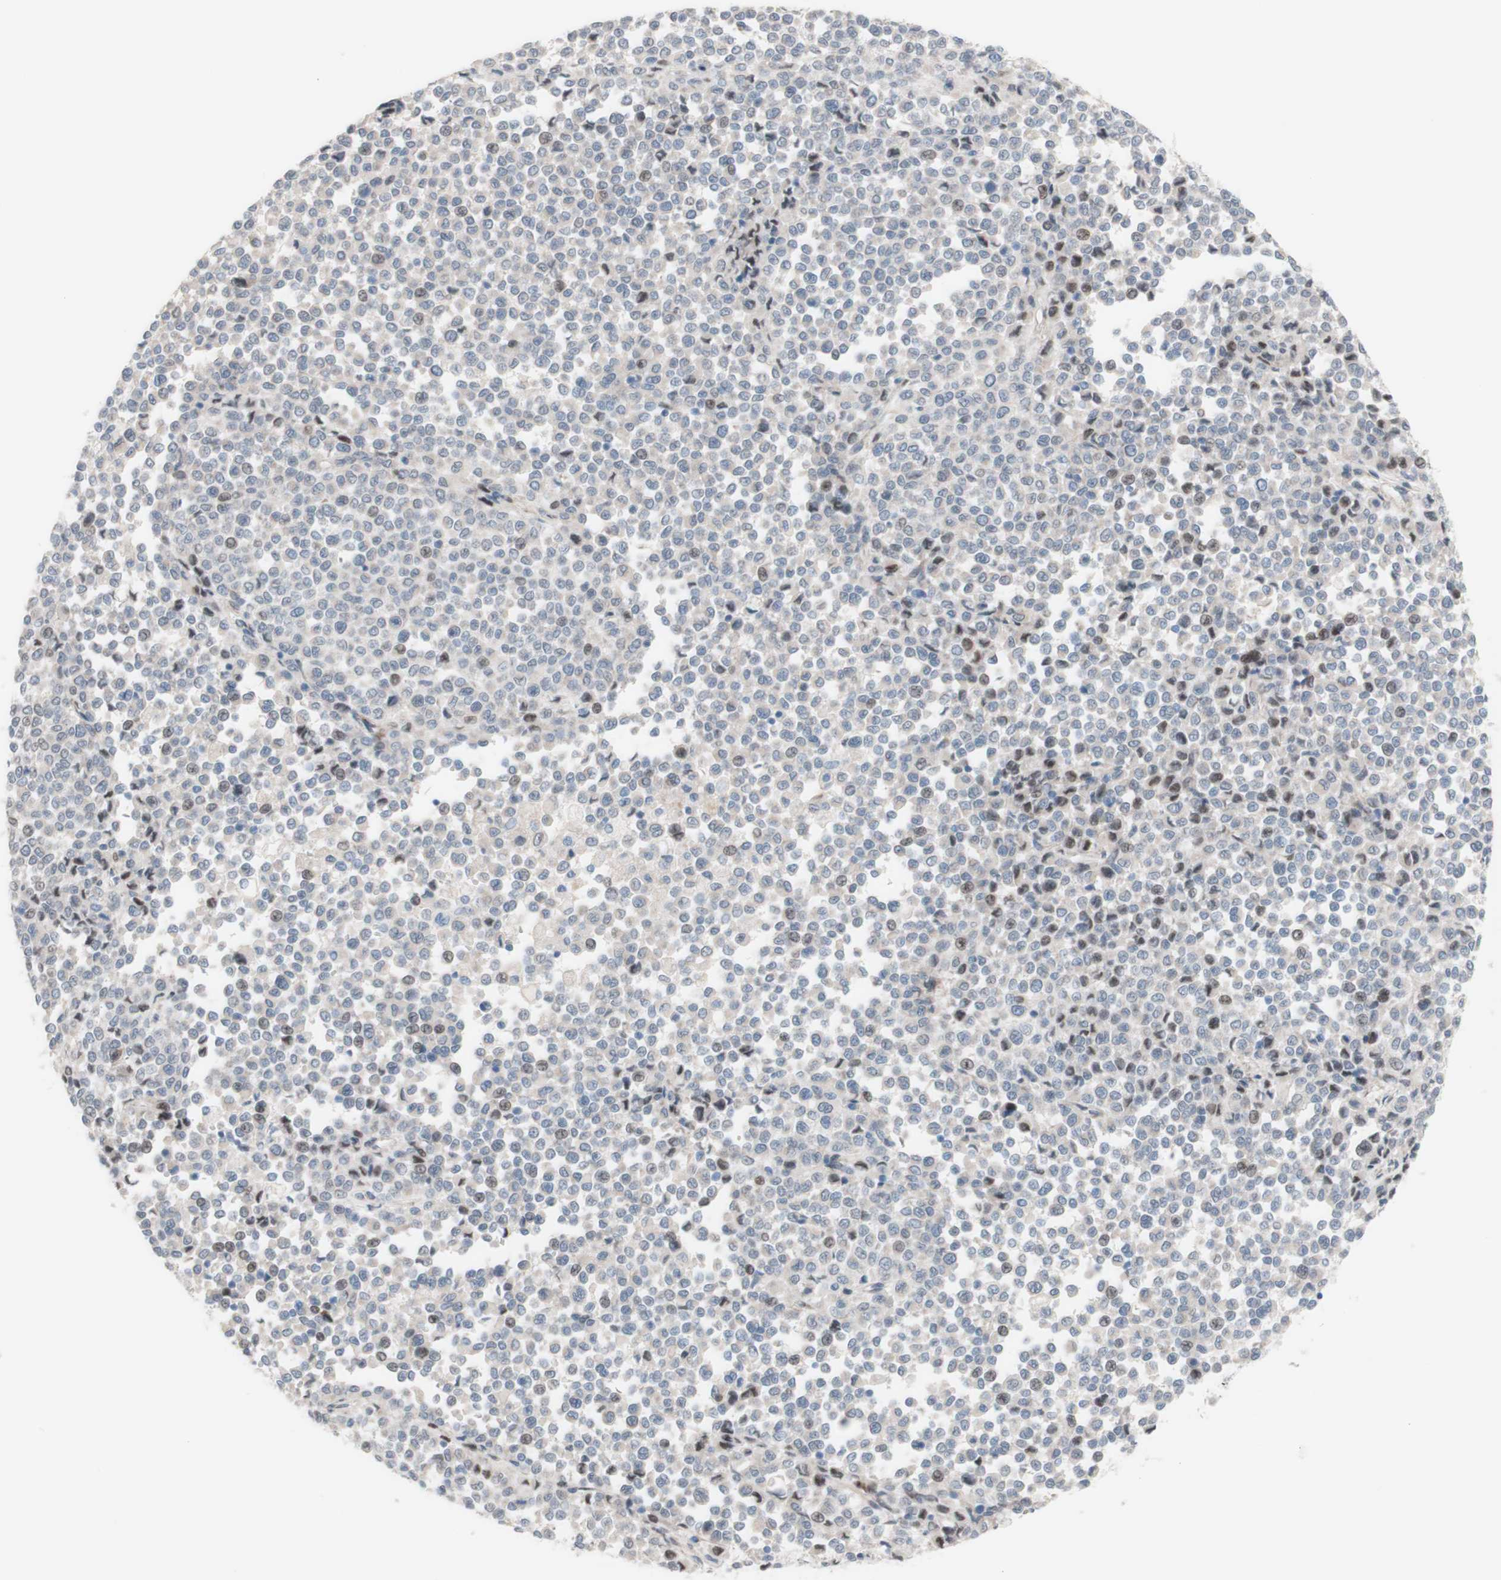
{"staining": {"intensity": "weak", "quantity": "<25%", "location": "nuclear"}, "tissue": "melanoma", "cell_type": "Tumor cells", "image_type": "cancer", "snomed": [{"axis": "morphology", "description": "Malignant melanoma, Metastatic site"}, {"axis": "topography", "description": "Pancreas"}], "caption": "The histopathology image displays no staining of tumor cells in melanoma.", "gene": "PHTF2", "patient": {"sex": "female", "age": 30}}